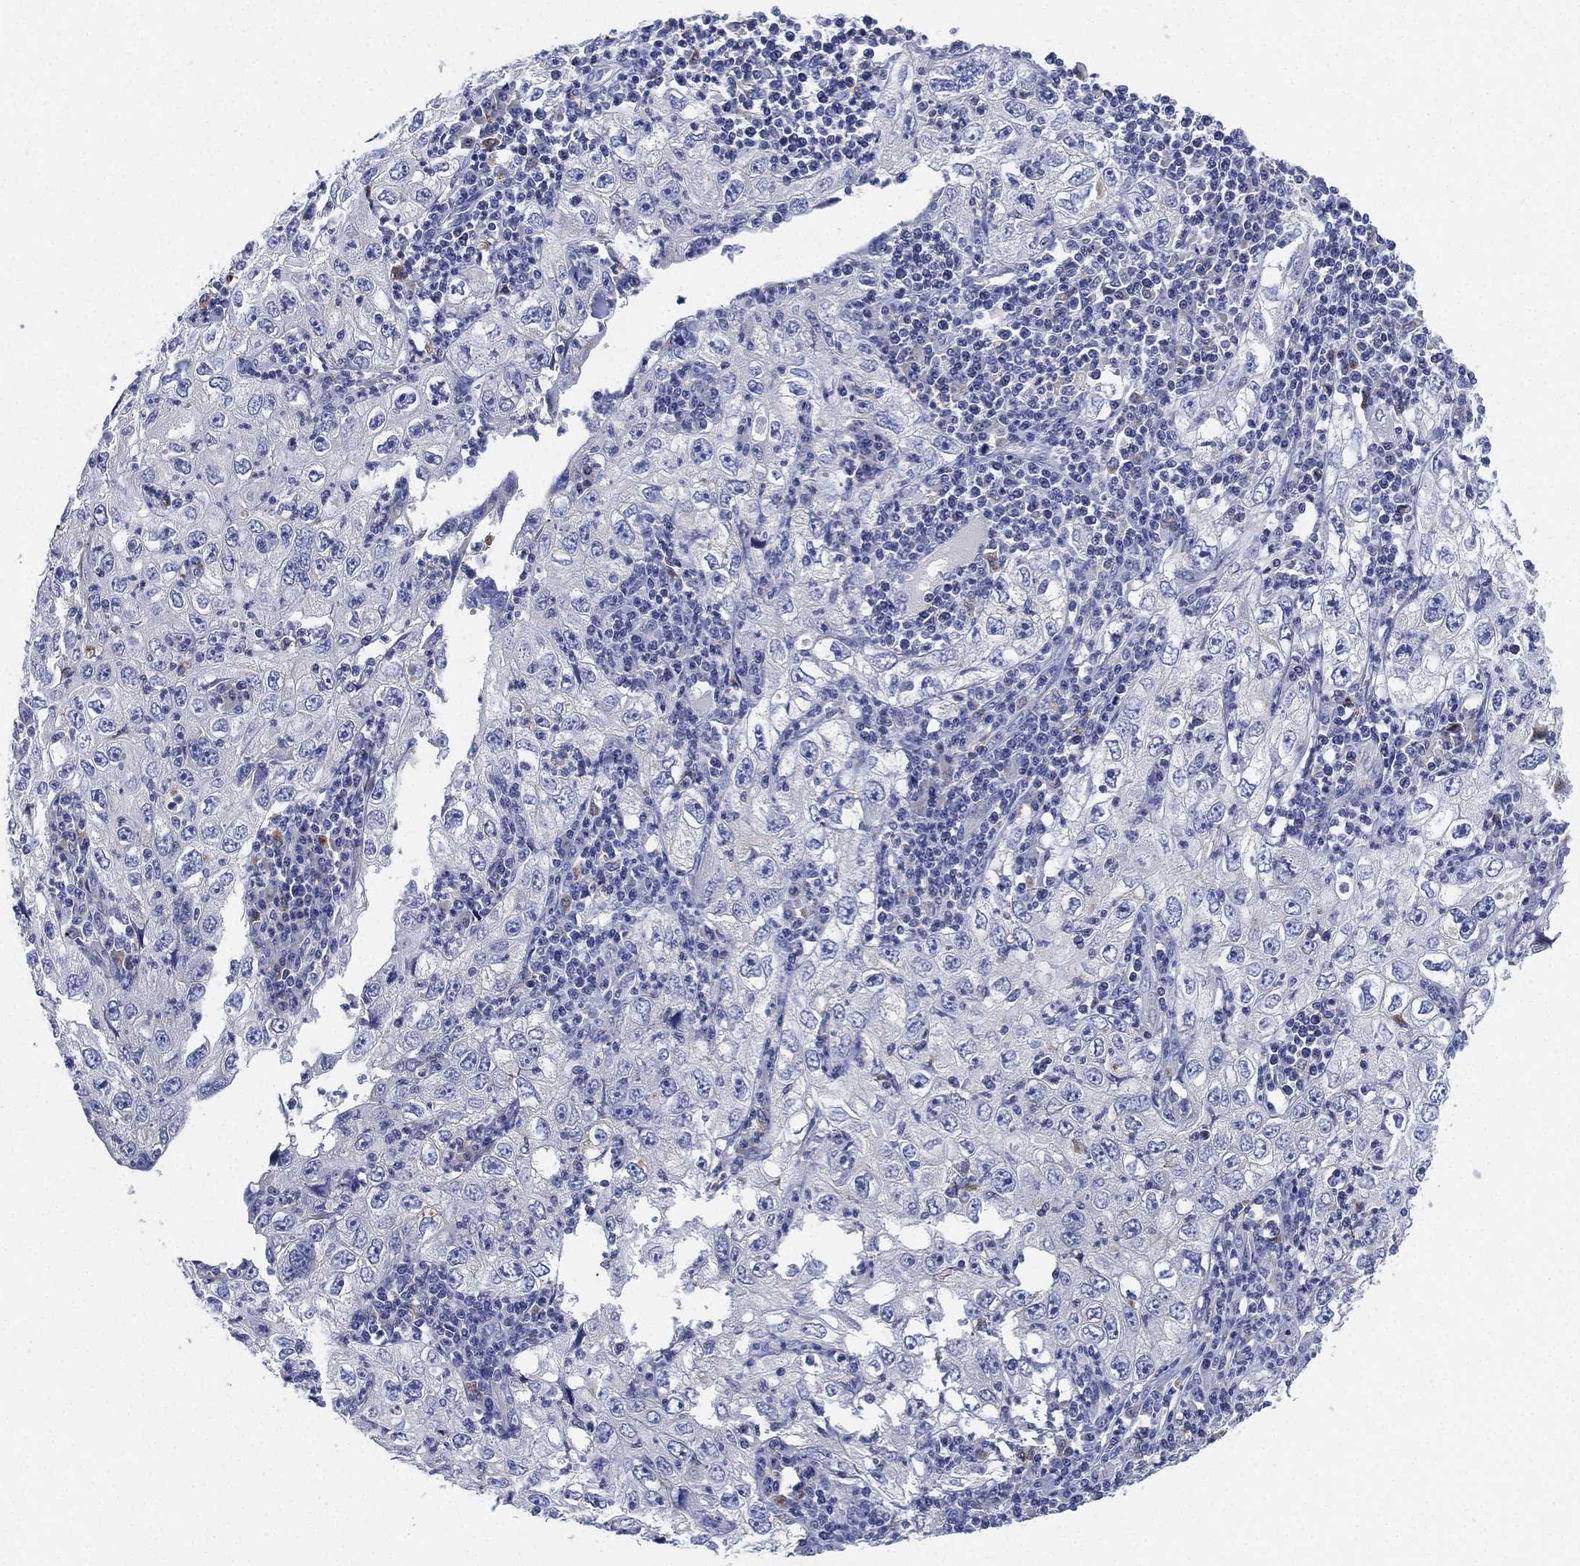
{"staining": {"intensity": "negative", "quantity": "none", "location": "none"}, "tissue": "cervical cancer", "cell_type": "Tumor cells", "image_type": "cancer", "snomed": [{"axis": "morphology", "description": "Squamous cell carcinoma, NOS"}, {"axis": "topography", "description": "Cervix"}], "caption": "Cervical cancer stained for a protein using IHC demonstrates no positivity tumor cells.", "gene": "GALNS", "patient": {"sex": "female", "age": 24}}